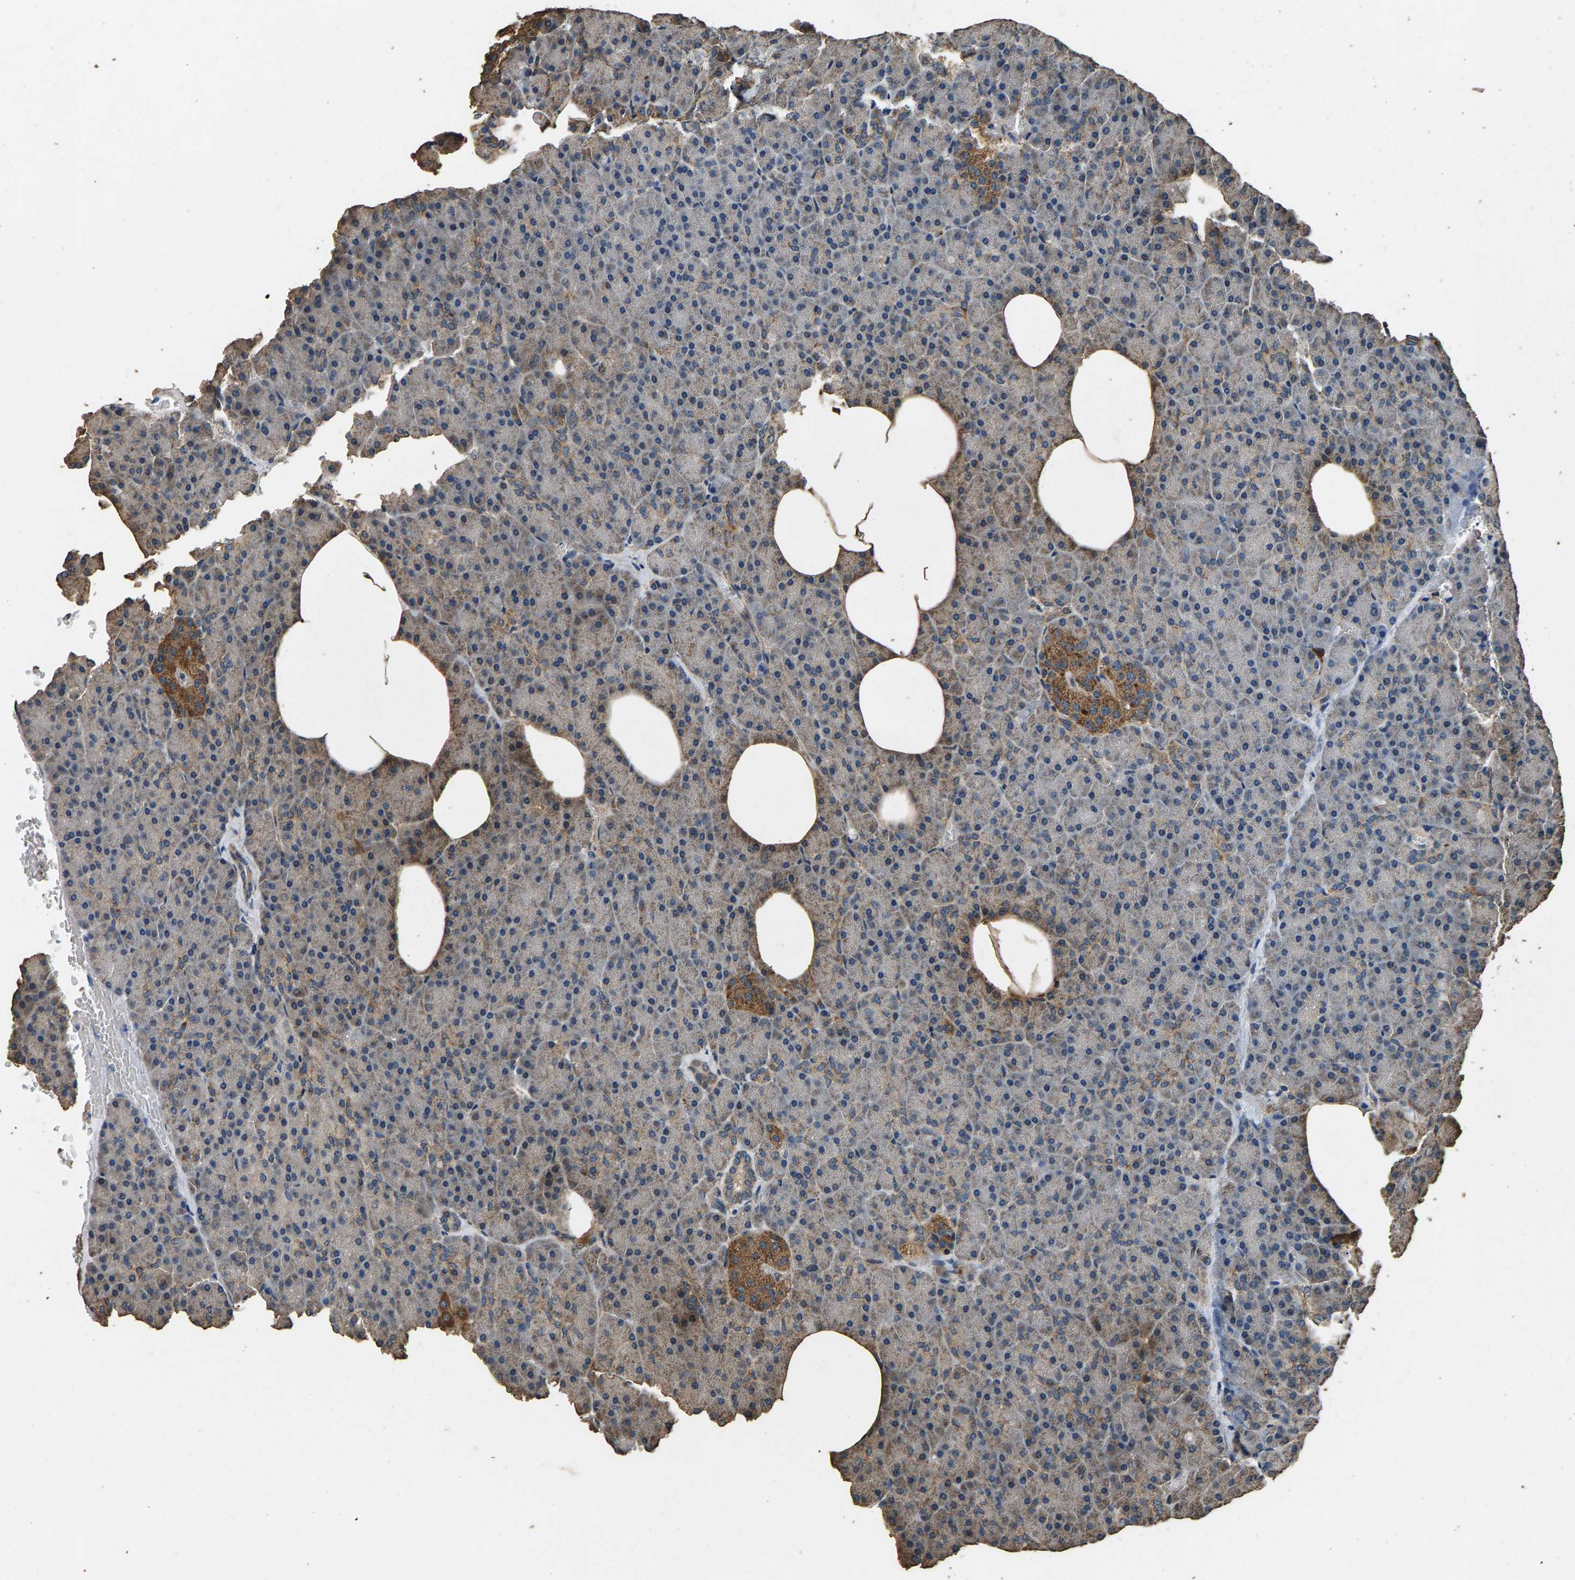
{"staining": {"intensity": "moderate", "quantity": "25%-75%", "location": "cytoplasmic/membranous"}, "tissue": "pancreas", "cell_type": "Exocrine glandular cells", "image_type": "normal", "snomed": [{"axis": "morphology", "description": "Normal tissue, NOS"}, {"axis": "topography", "description": "Pancreas"}], "caption": "DAB (3,3'-diaminobenzidine) immunohistochemical staining of benign human pancreas reveals moderate cytoplasmic/membranous protein positivity in approximately 25%-75% of exocrine glandular cells. The protein is stained brown, and the nuclei are stained in blue (DAB (3,3'-diaminobenzidine) IHC with brightfield microscopy, high magnification).", "gene": "MRPL27", "patient": {"sex": "female", "age": 35}}